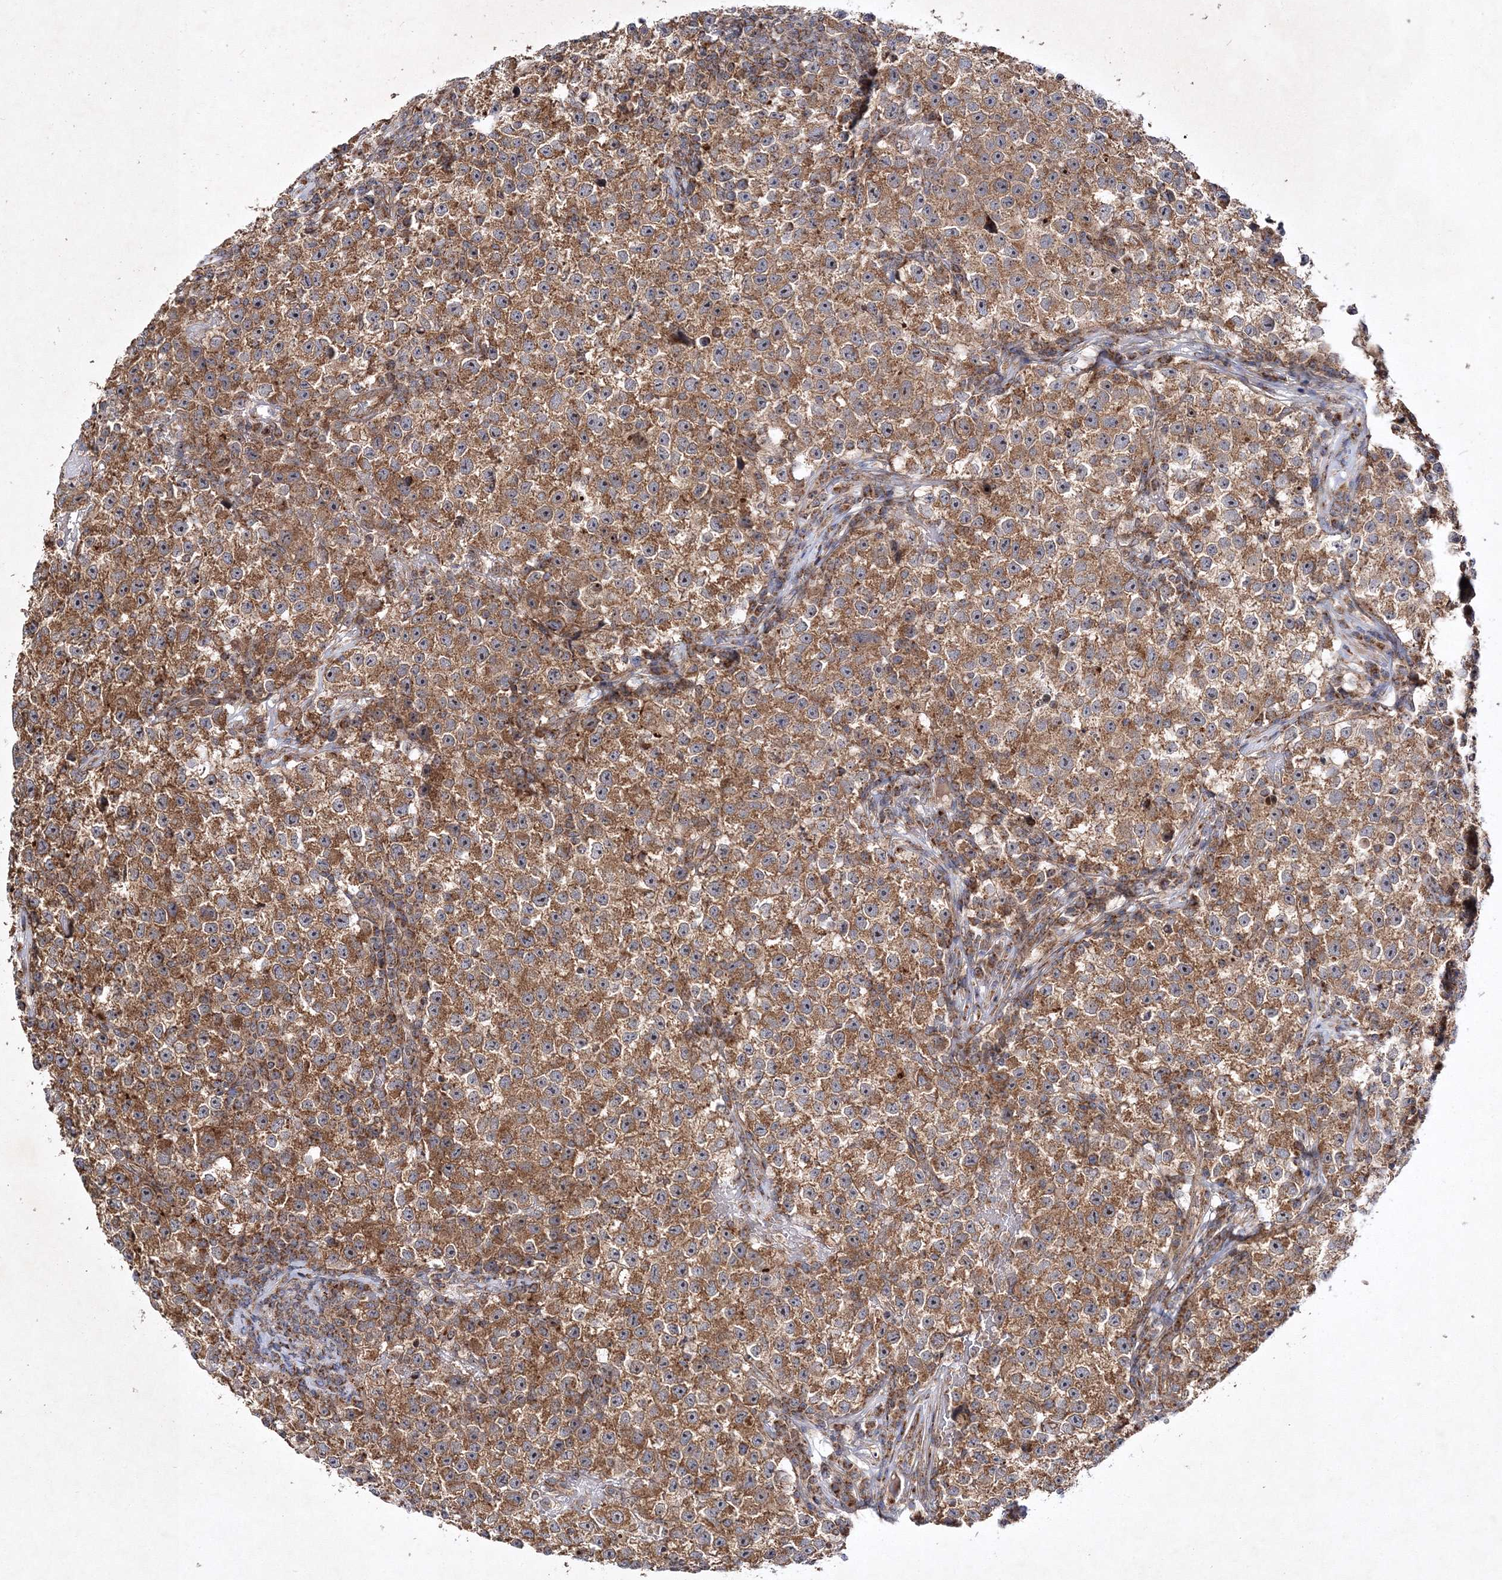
{"staining": {"intensity": "moderate", "quantity": ">75%", "location": "cytoplasmic/membranous"}, "tissue": "testis cancer", "cell_type": "Tumor cells", "image_type": "cancer", "snomed": [{"axis": "morphology", "description": "Seminoma, NOS"}, {"axis": "topography", "description": "Testis"}], "caption": "Protein expression analysis of testis cancer (seminoma) shows moderate cytoplasmic/membranous staining in about >75% of tumor cells.", "gene": "SCRN3", "patient": {"sex": "male", "age": 22}}